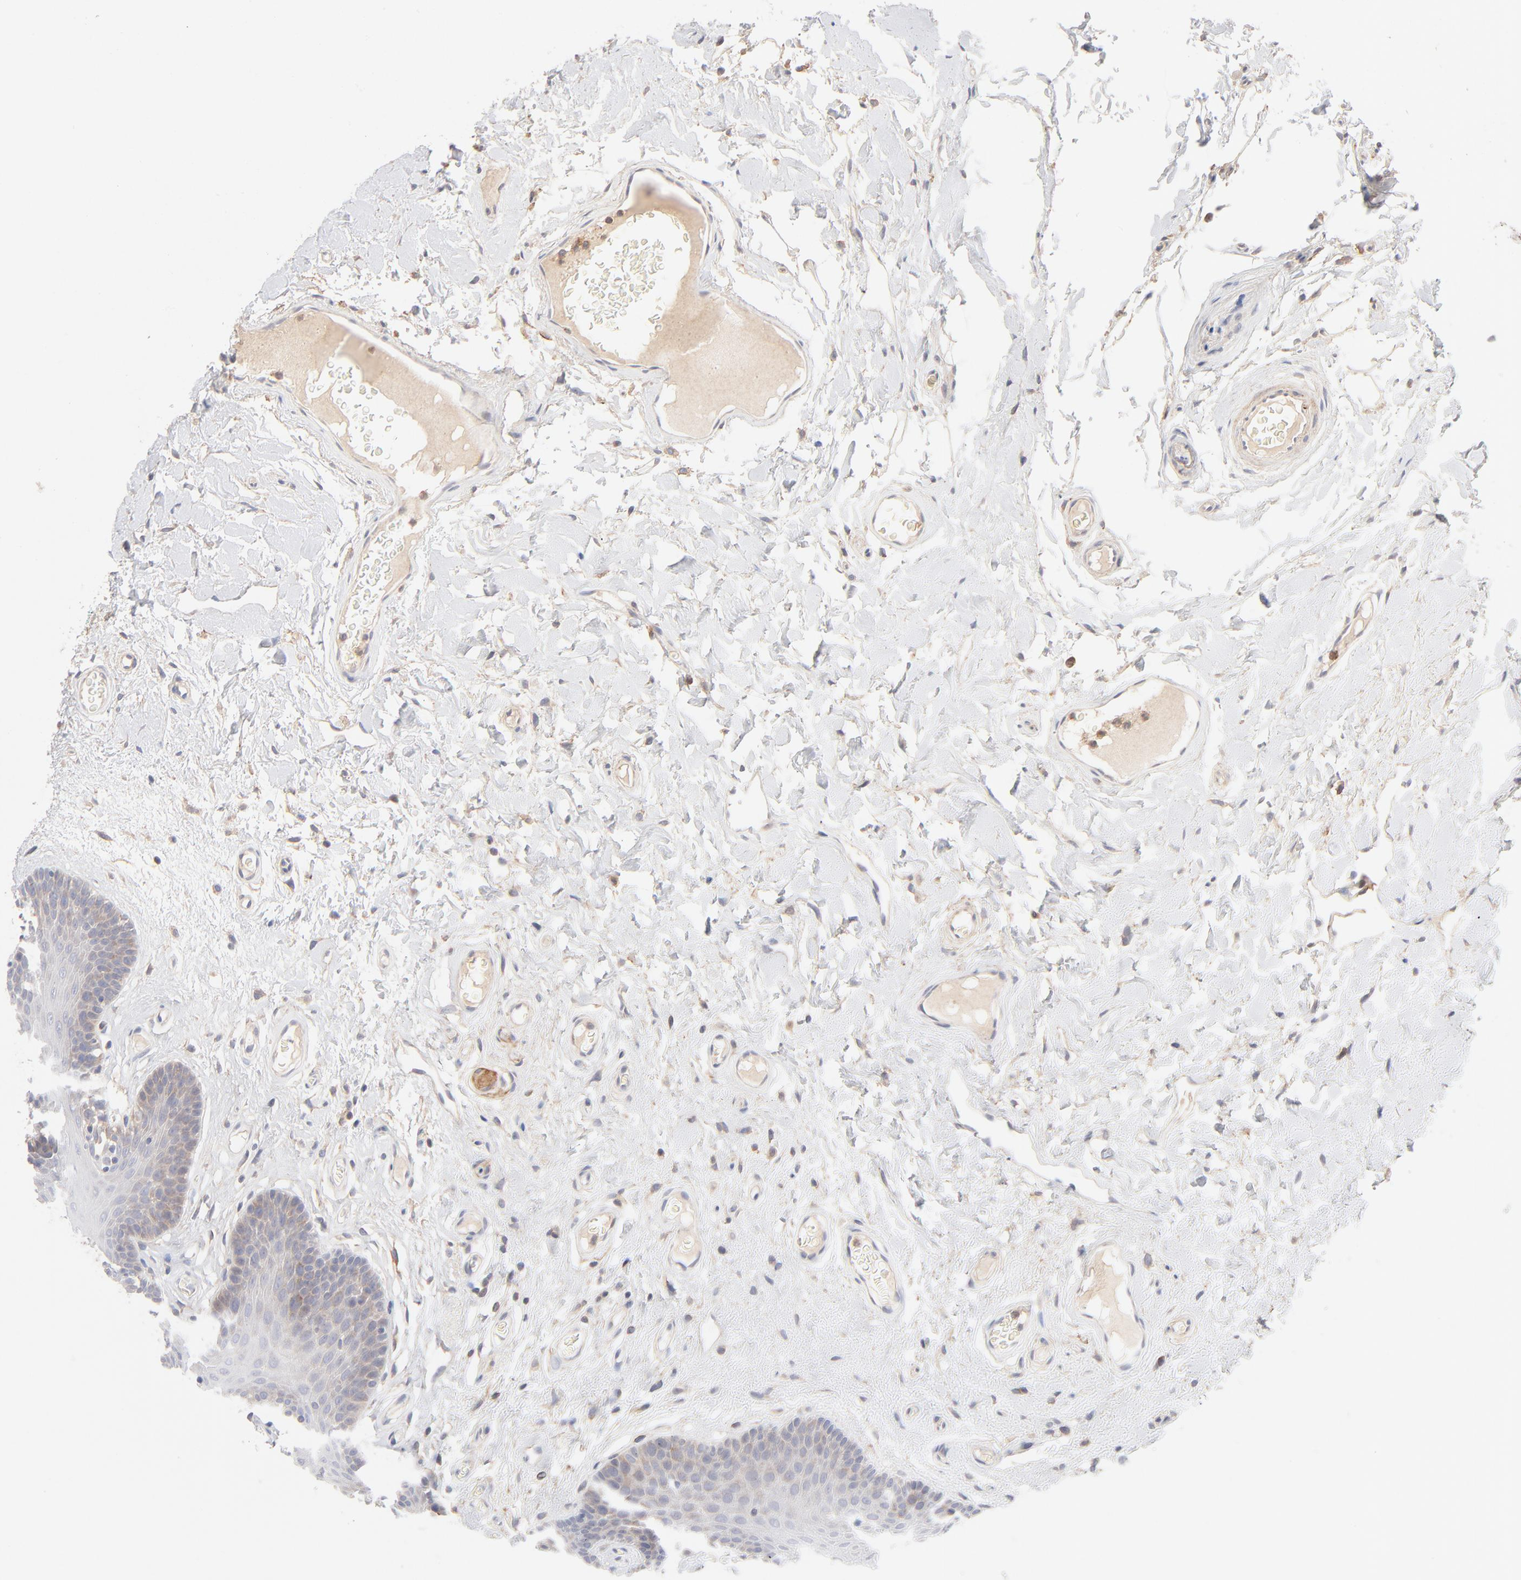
{"staining": {"intensity": "weak", "quantity": "25%-75%", "location": "cytoplasmic/membranous"}, "tissue": "oral mucosa", "cell_type": "Squamous epithelial cells", "image_type": "normal", "snomed": [{"axis": "morphology", "description": "Normal tissue, NOS"}, {"axis": "morphology", "description": "Squamous cell carcinoma, NOS"}, {"axis": "topography", "description": "Skeletal muscle"}, {"axis": "topography", "description": "Oral tissue"}, {"axis": "topography", "description": "Head-Neck"}], "caption": "A brown stain highlights weak cytoplasmic/membranous staining of a protein in squamous epithelial cells of benign human oral mucosa. The staining was performed using DAB (3,3'-diaminobenzidine), with brown indicating positive protein expression. Nuclei are stained blue with hematoxylin.", "gene": "CSPG4", "patient": {"sex": "male", "age": 71}}